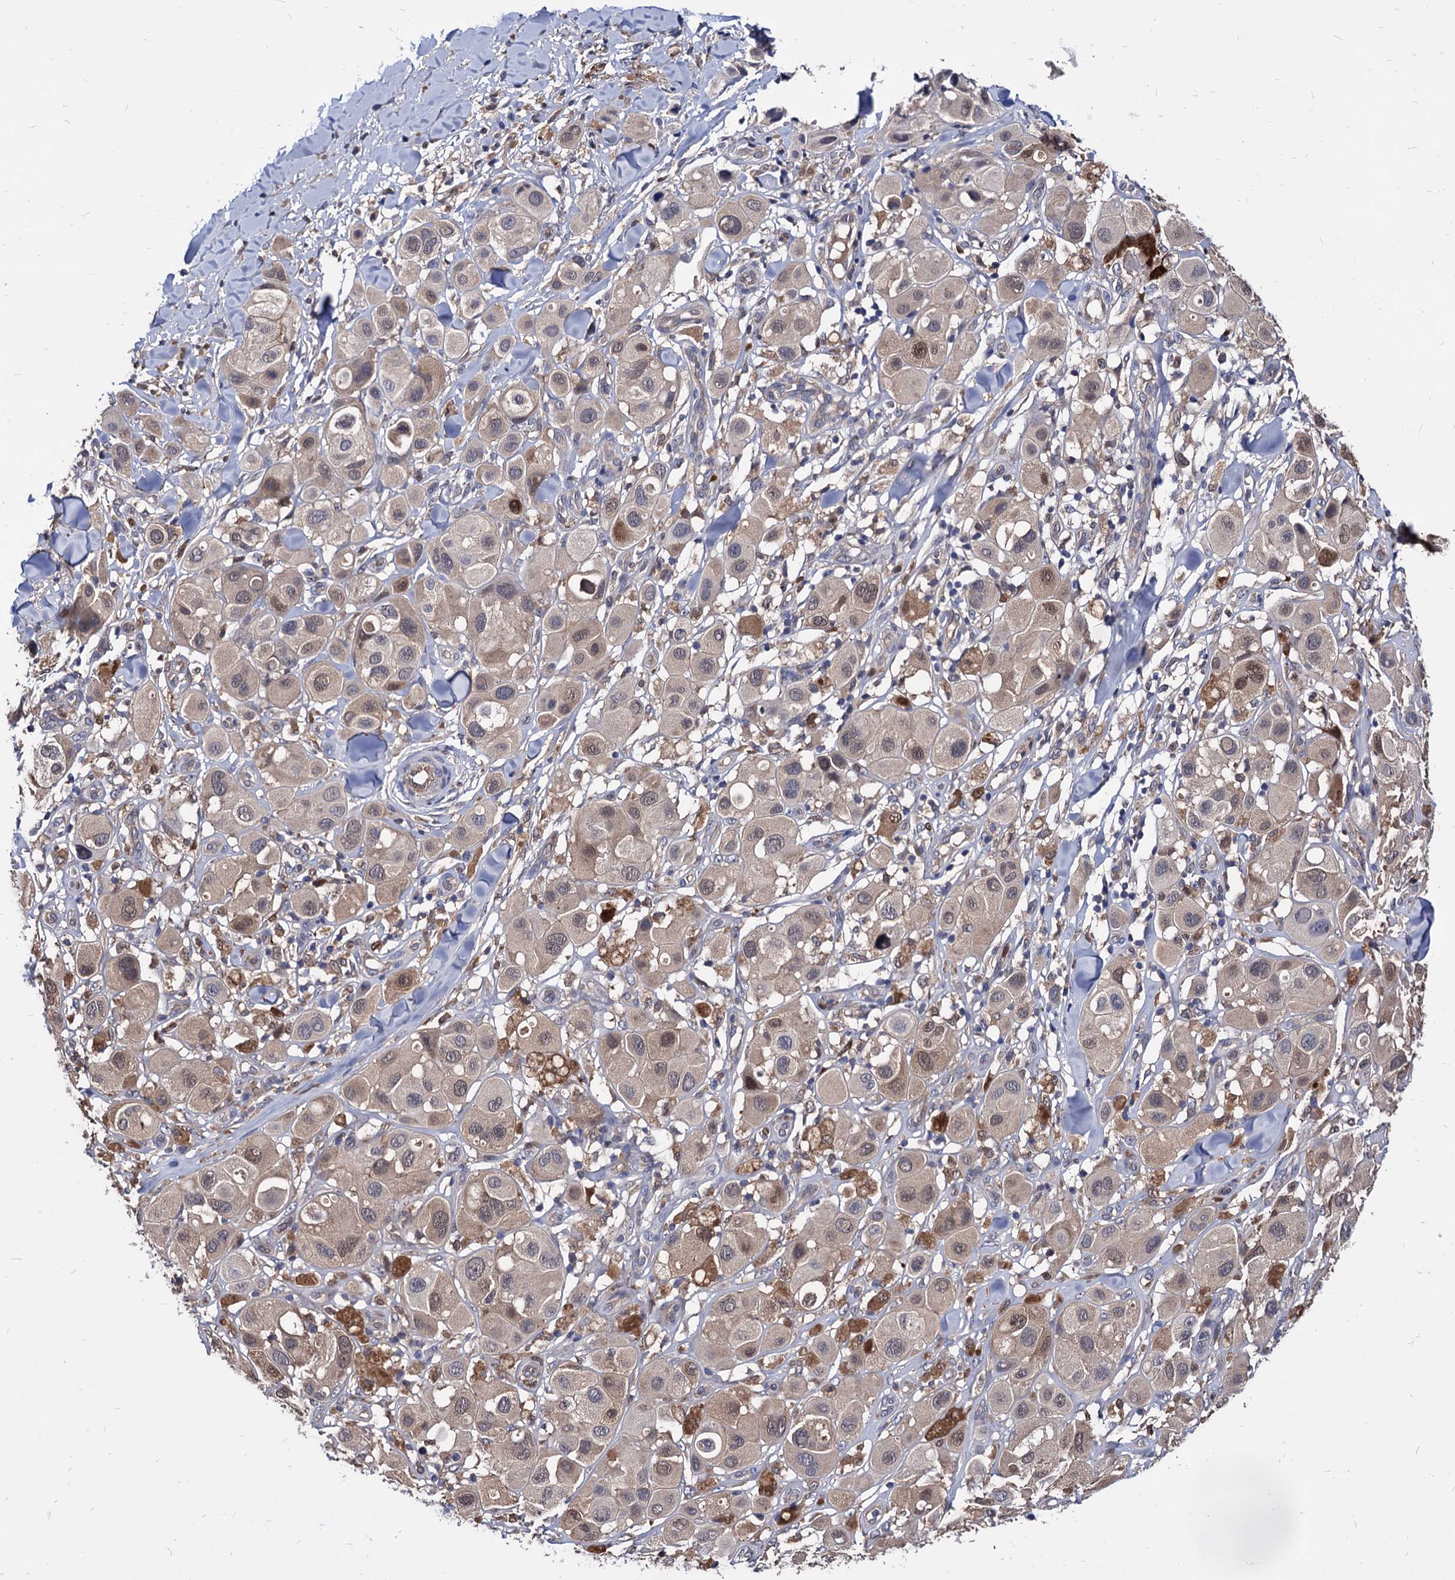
{"staining": {"intensity": "weak", "quantity": ">75%", "location": "cytoplasmic/membranous,nuclear"}, "tissue": "melanoma", "cell_type": "Tumor cells", "image_type": "cancer", "snomed": [{"axis": "morphology", "description": "Malignant melanoma, Metastatic site"}, {"axis": "topography", "description": "Skin"}], "caption": "Human melanoma stained for a protein (brown) displays weak cytoplasmic/membranous and nuclear positive expression in about >75% of tumor cells.", "gene": "CPPED1", "patient": {"sex": "male", "age": 41}}